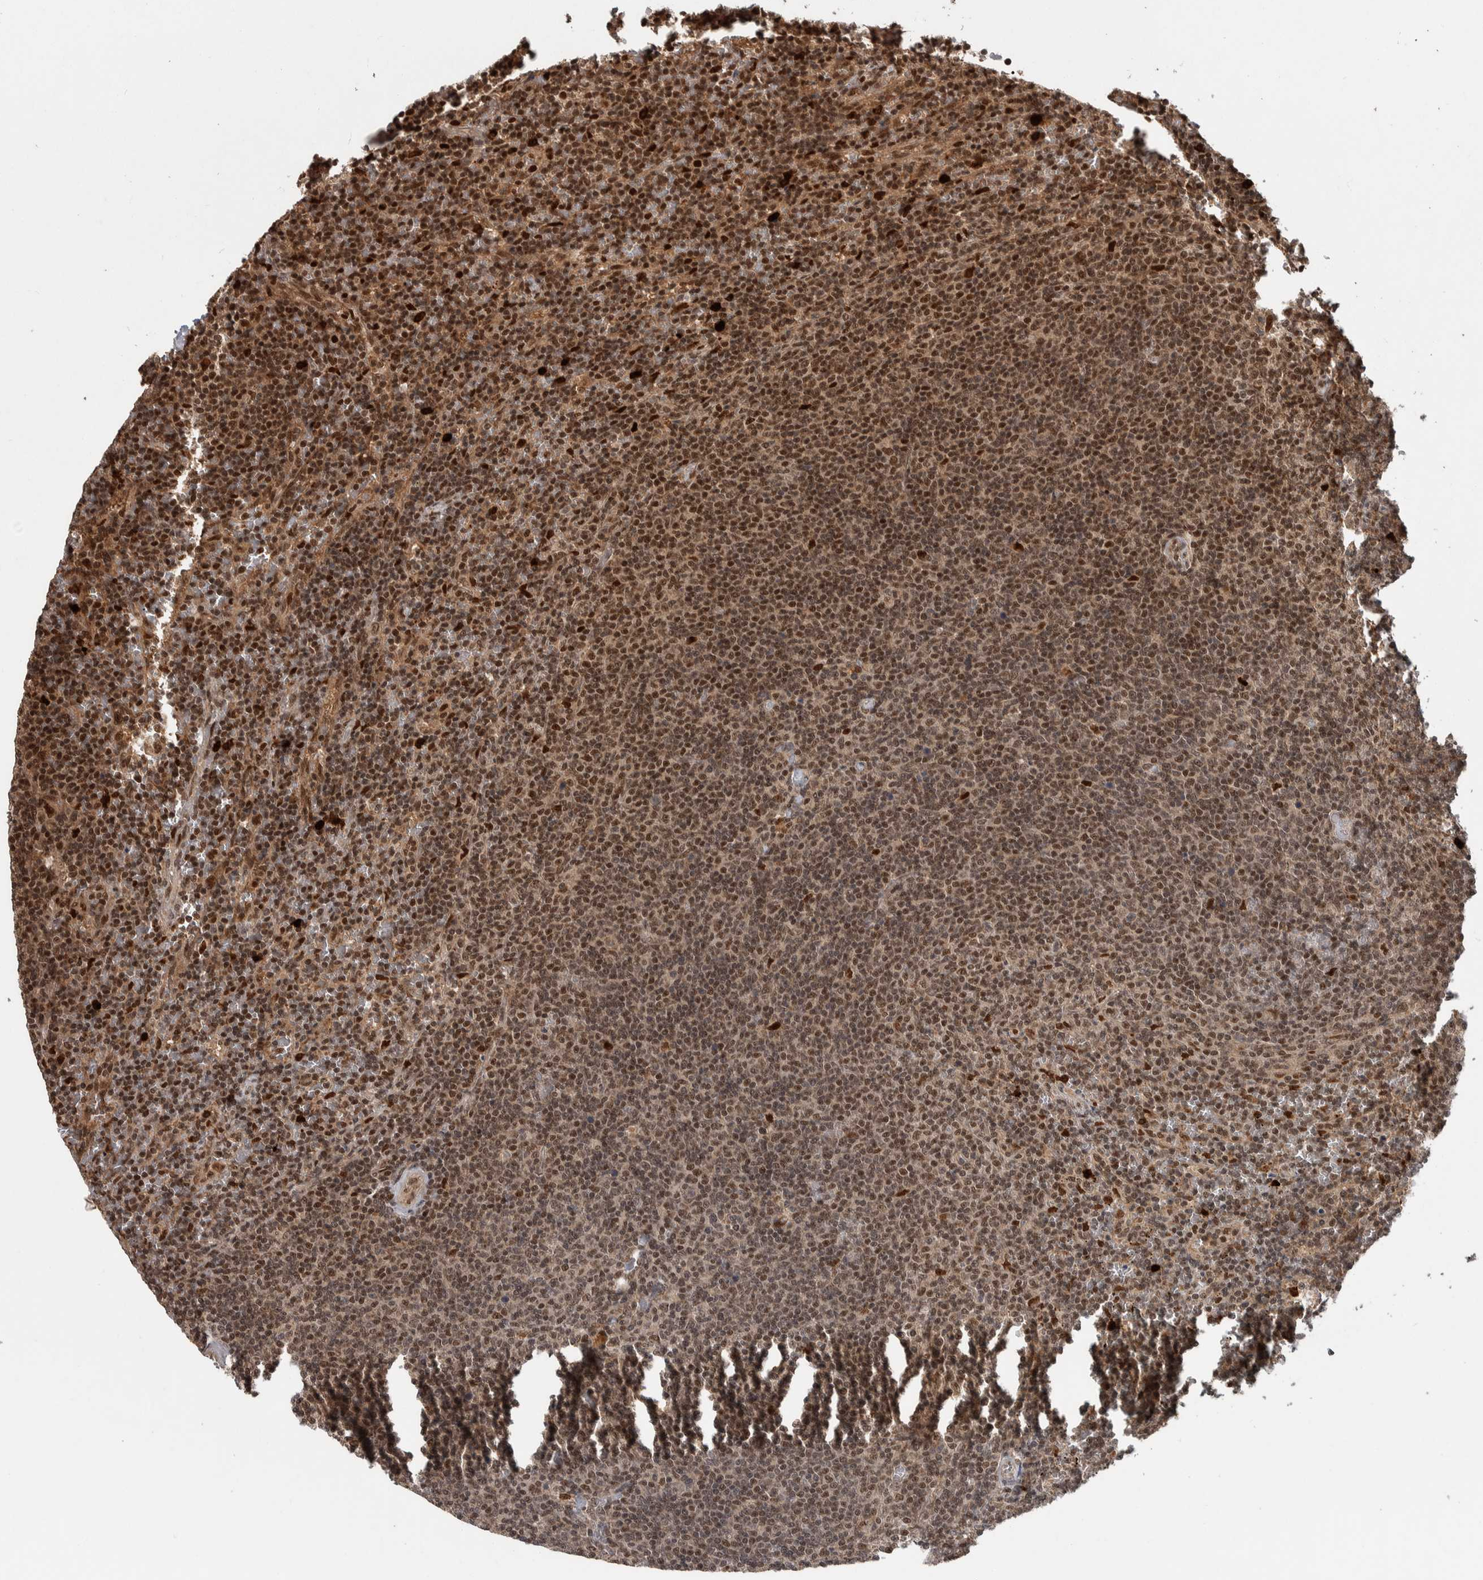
{"staining": {"intensity": "moderate", "quantity": ">75%", "location": "nuclear"}, "tissue": "lymphoma", "cell_type": "Tumor cells", "image_type": "cancer", "snomed": [{"axis": "morphology", "description": "Malignant lymphoma, non-Hodgkin's type, Low grade"}, {"axis": "topography", "description": "Spleen"}], "caption": "Immunohistochemistry of human malignant lymphoma, non-Hodgkin's type (low-grade) shows medium levels of moderate nuclear expression in about >75% of tumor cells.", "gene": "RPS6KA4", "patient": {"sex": "female", "age": 50}}